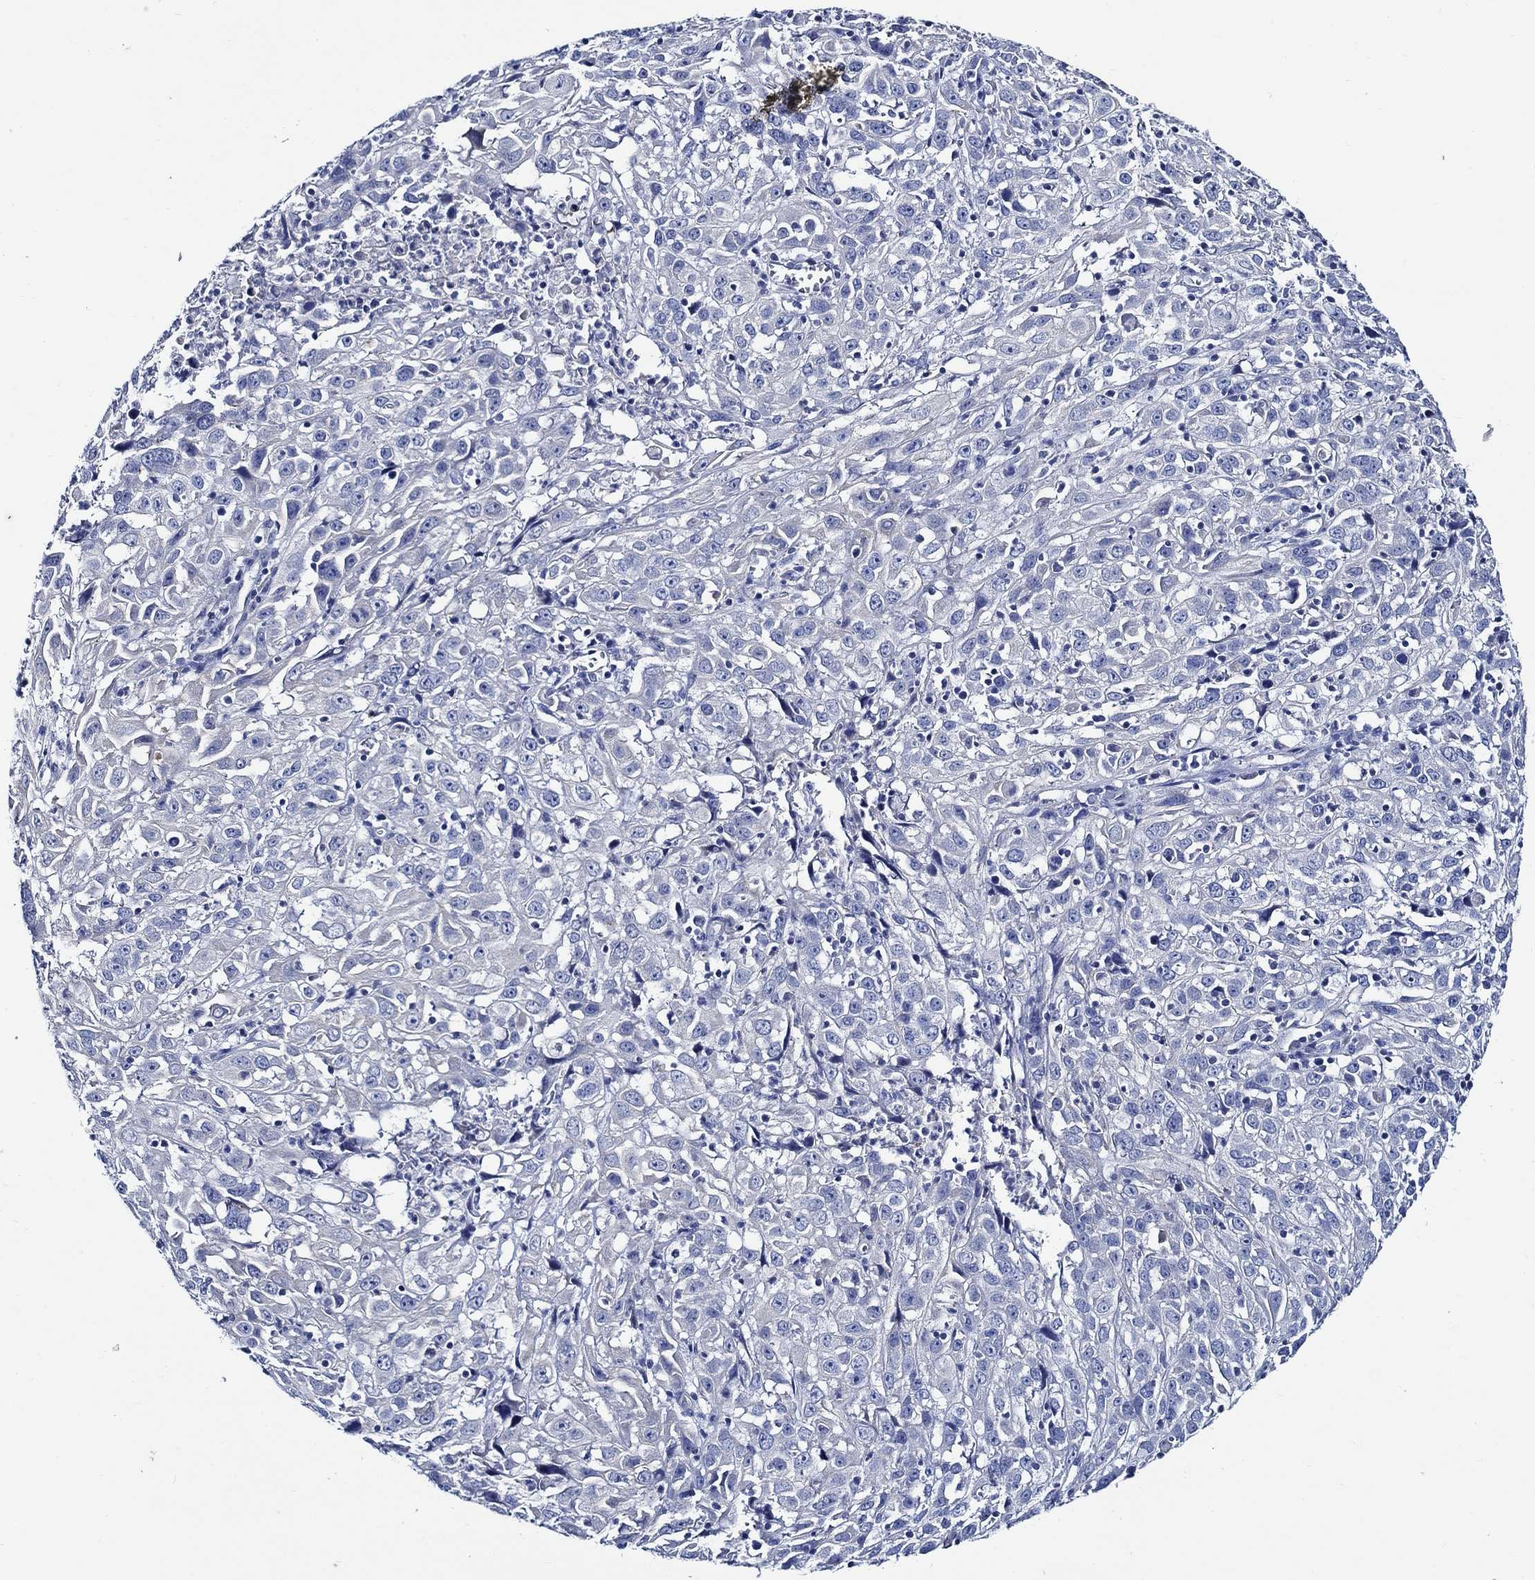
{"staining": {"intensity": "negative", "quantity": "none", "location": "none"}, "tissue": "cervical cancer", "cell_type": "Tumor cells", "image_type": "cancer", "snomed": [{"axis": "morphology", "description": "Squamous cell carcinoma, NOS"}, {"axis": "topography", "description": "Cervix"}], "caption": "A high-resolution histopathology image shows immunohistochemistry (IHC) staining of cervical cancer, which shows no significant expression in tumor cells. (DAB IHC, high magnification).", "gene": "SKOR1", "patient": {"sex": "female", "age": 32}}